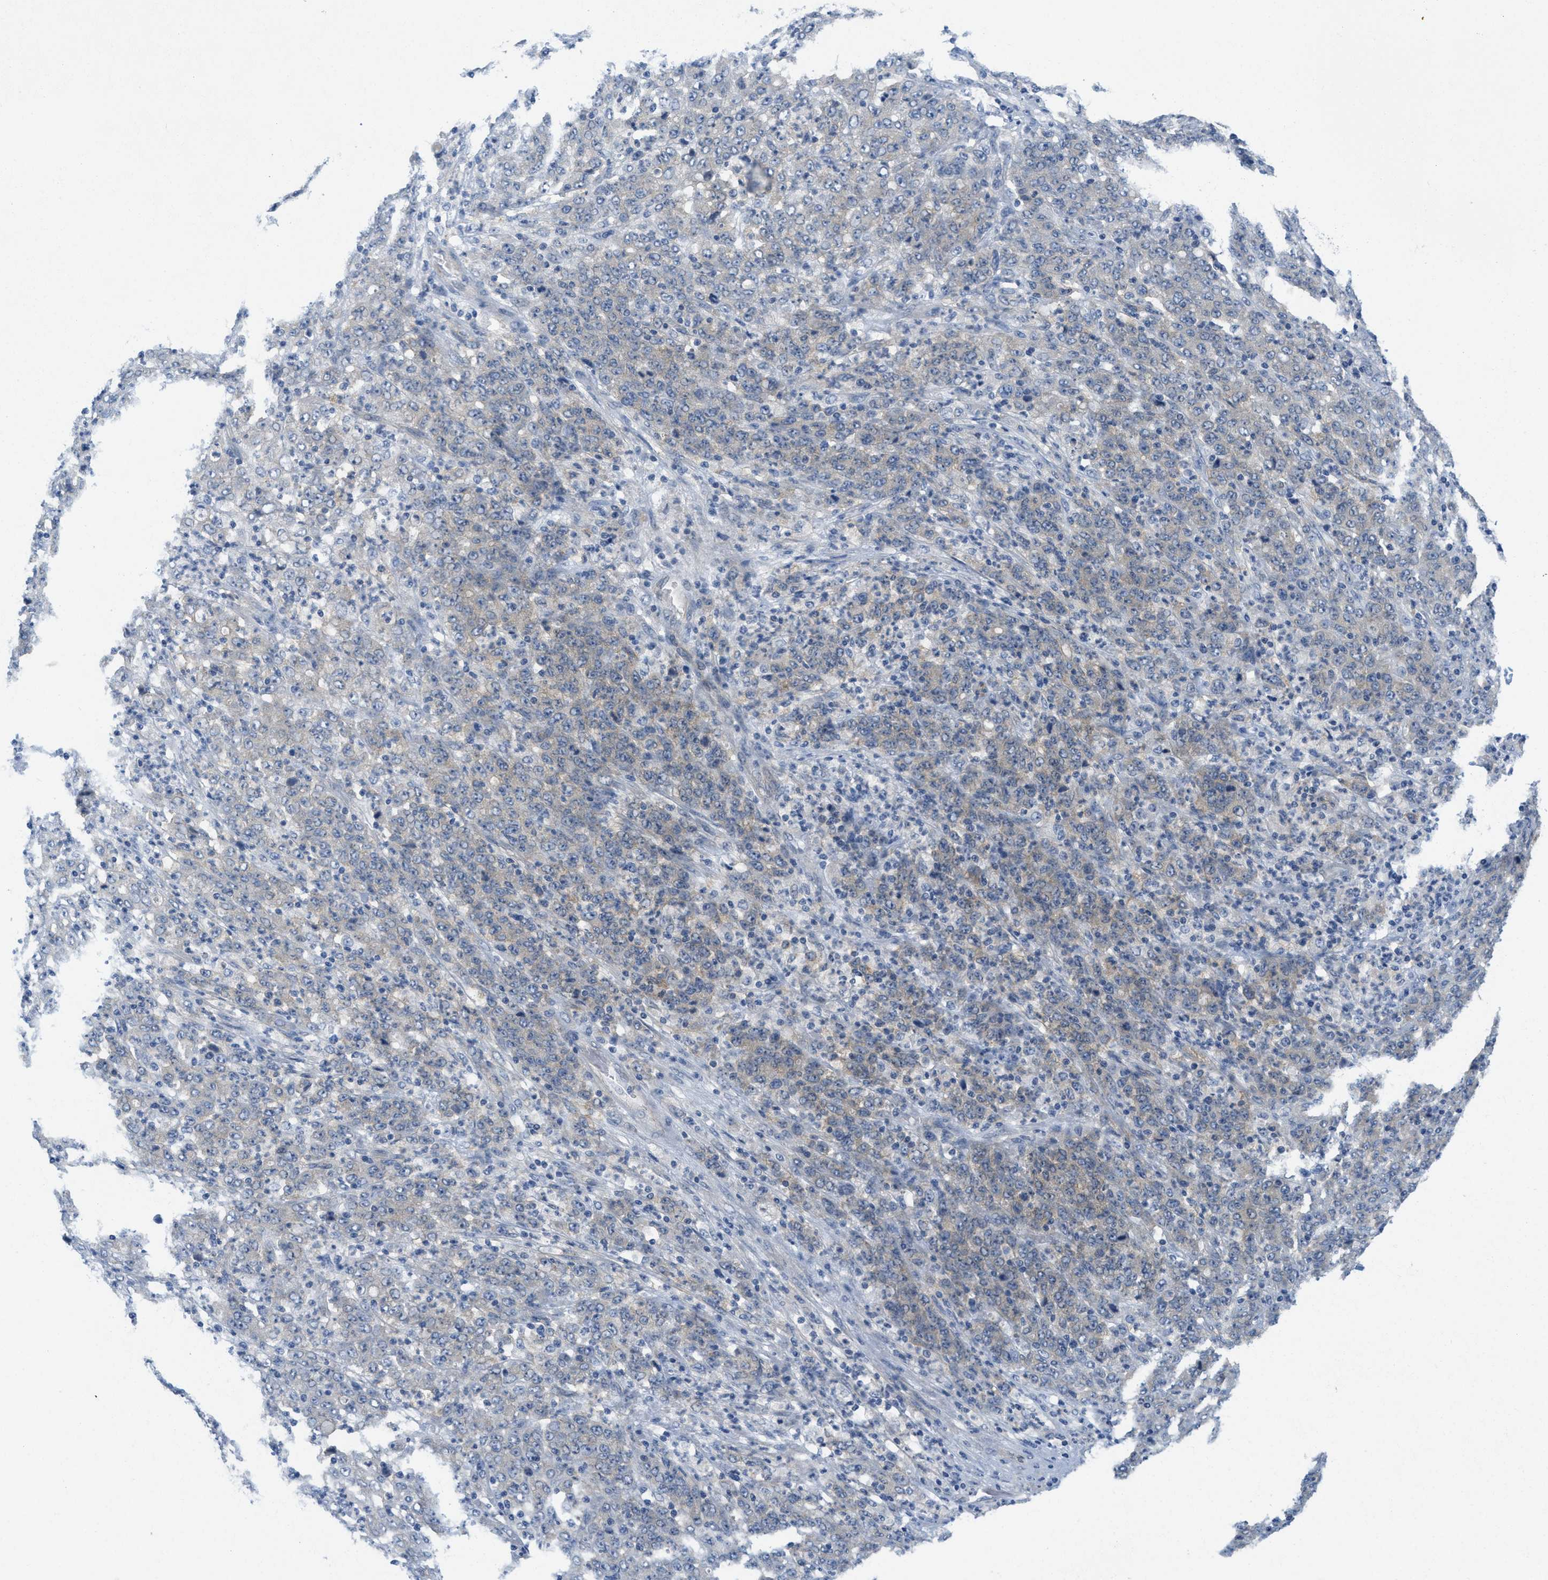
{"staining": {"intensity": "negative", "quantity": "none", "location": "none"}, "tissue": "stomach cancer", "cell_type": "Tumor cells", "image_type": "cancer", "snomed": [{"axis": "morphology", "description": "Adenocarcinoma, NOS"}, {"axis": "topography", "description": "Stomach, lower"}], "caption": "The IHC photomicrograph has no significant positivity in tumor cells of adenocarcinoma (stomach) tissue.", "gene": "ZFYVE9", "patient": {"sex": "female", "age": 71}}